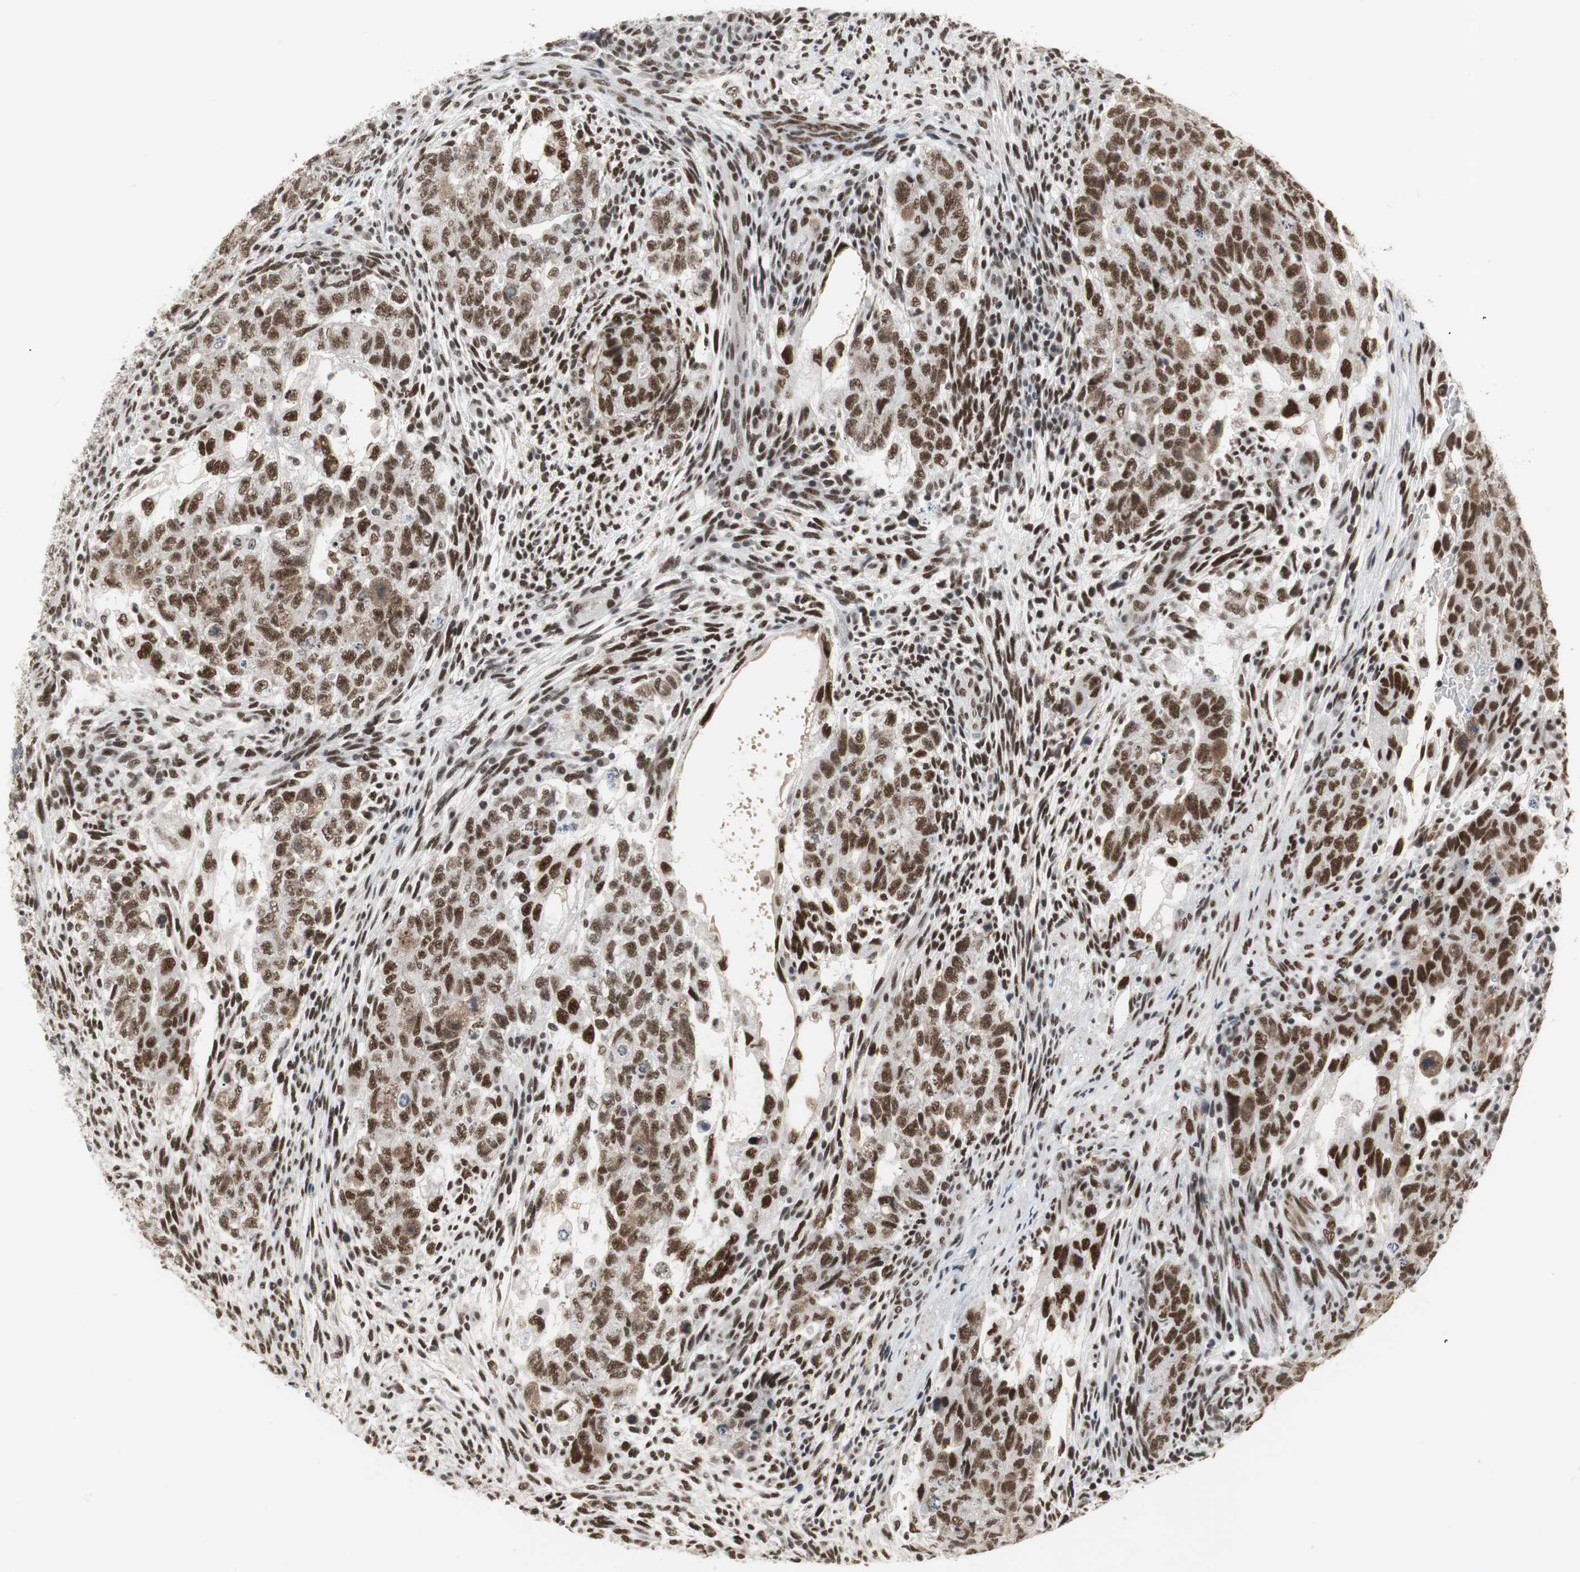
{"staining": {"intensity": "strong", "quantity": ">75%", "location": "nuclear"}, "tissue": "testis cancer", "cell_type": "Tumor cells", "image_type": "cancer", "snomed": [{"axis": "morphology", "description": "Normal tissue, NOS"}, {"axis": "morphology", "description": "Carcinoma, Embryonal, NOS"}, {"axis": "topography", "description": "Testis"}], "caption": "Embryonal carcinoma (testis) stained with DAB (3,3'-diaminobenzidine) IHC exhibits high levels of strong nuclear staining in approximately >75% of tumor cells.", "gene": "RTF1", "patient": {"sex": "male", "age": 36}}